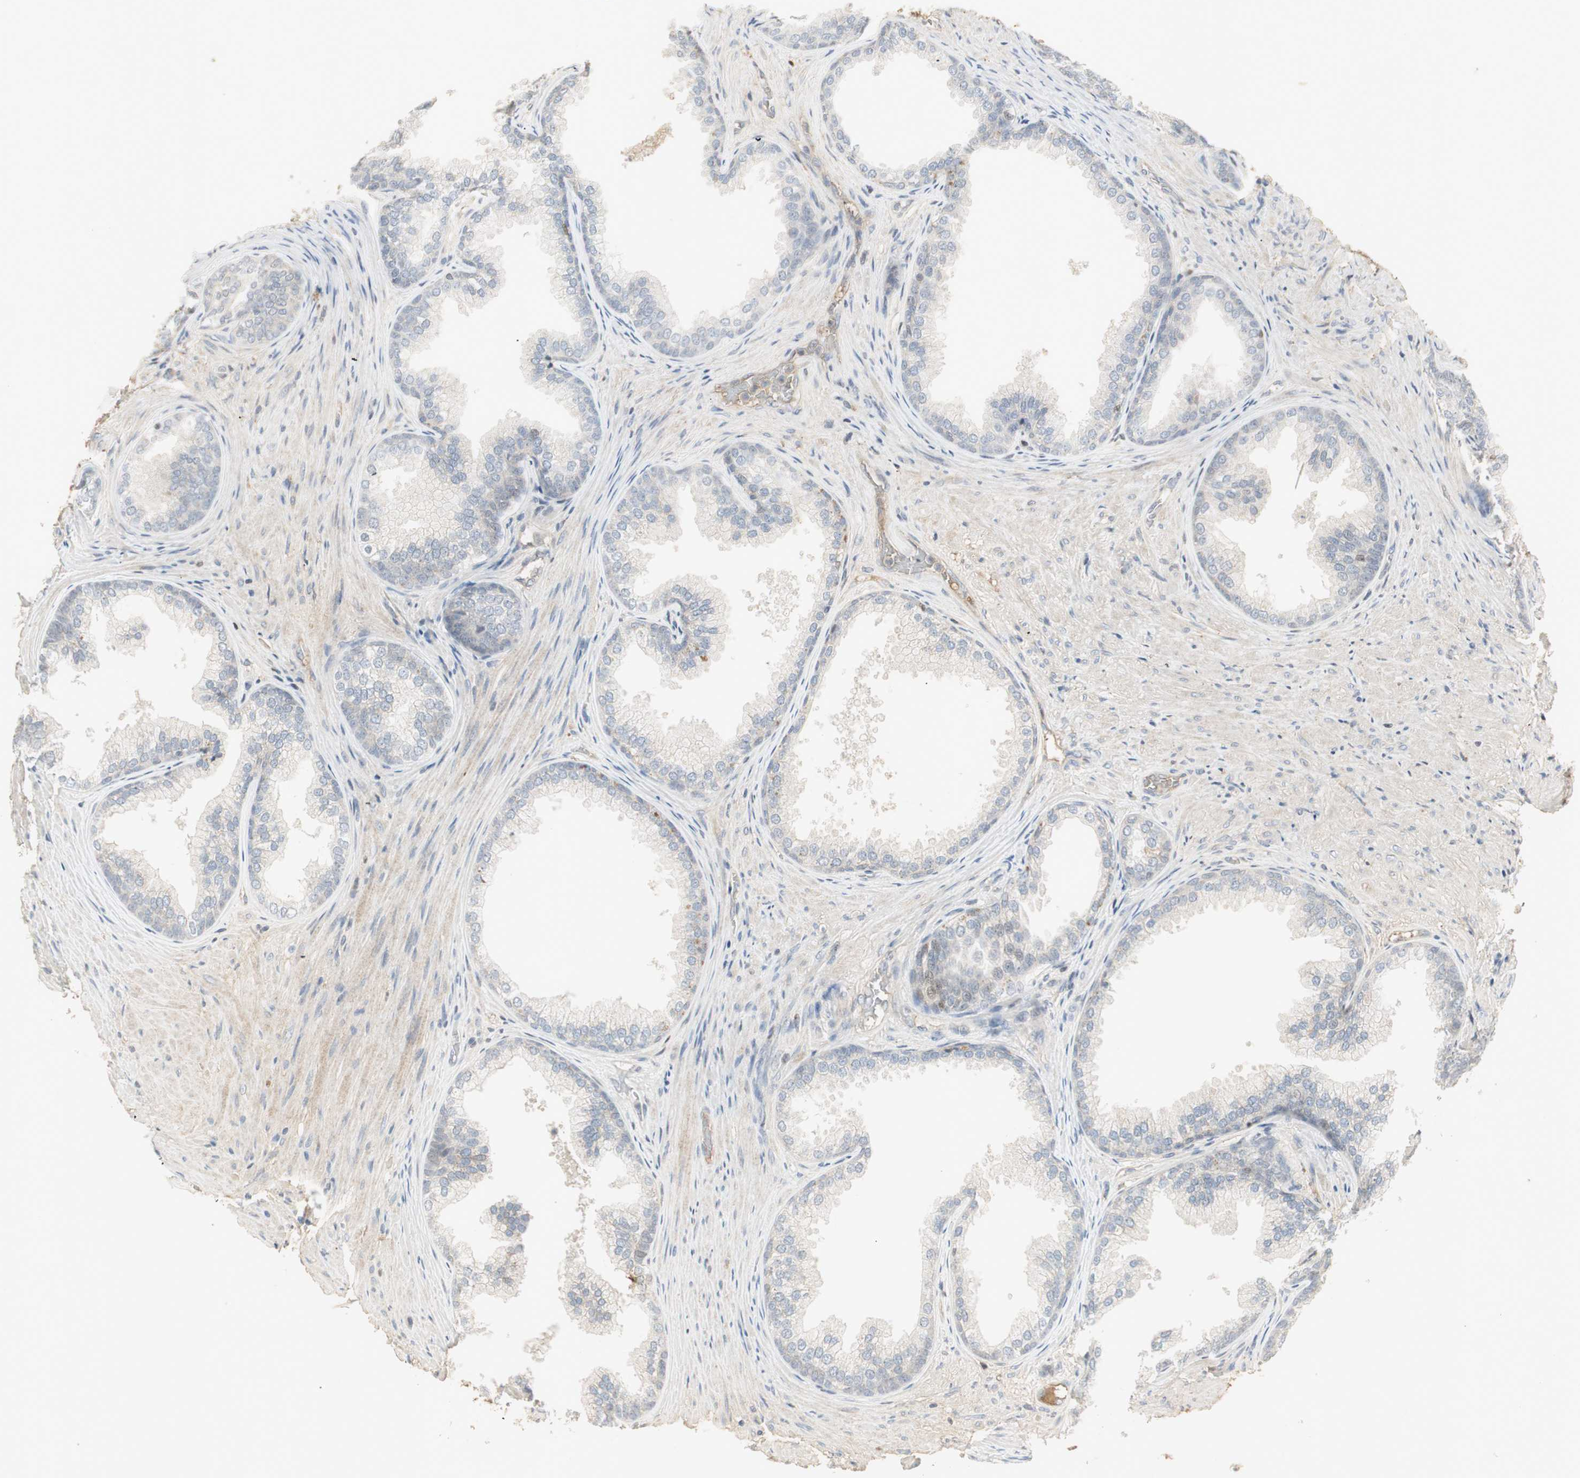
{"staining": {"intensity": "weak", "quantity": "<25%", "location": "cytoplasmic/membranous"}, "tissue": "prostate", "cell_type": "Glandular cells", "image_type": "normal", "snomed": [{"axis": "morphology", "description": "Normal tissue, NOS"}, {"axis": "topography", "description": "Prostate"}], "caption": "An IHC photomicrograph of unremarkable prostate is shown. There is no staining in glandular cells of prostate. (Brightfield microscopy of DAB immunohistochemistry (IHC) at high magnification).", "gene": "RUNX2", "patient": {"sex": "male", "age": 76}}